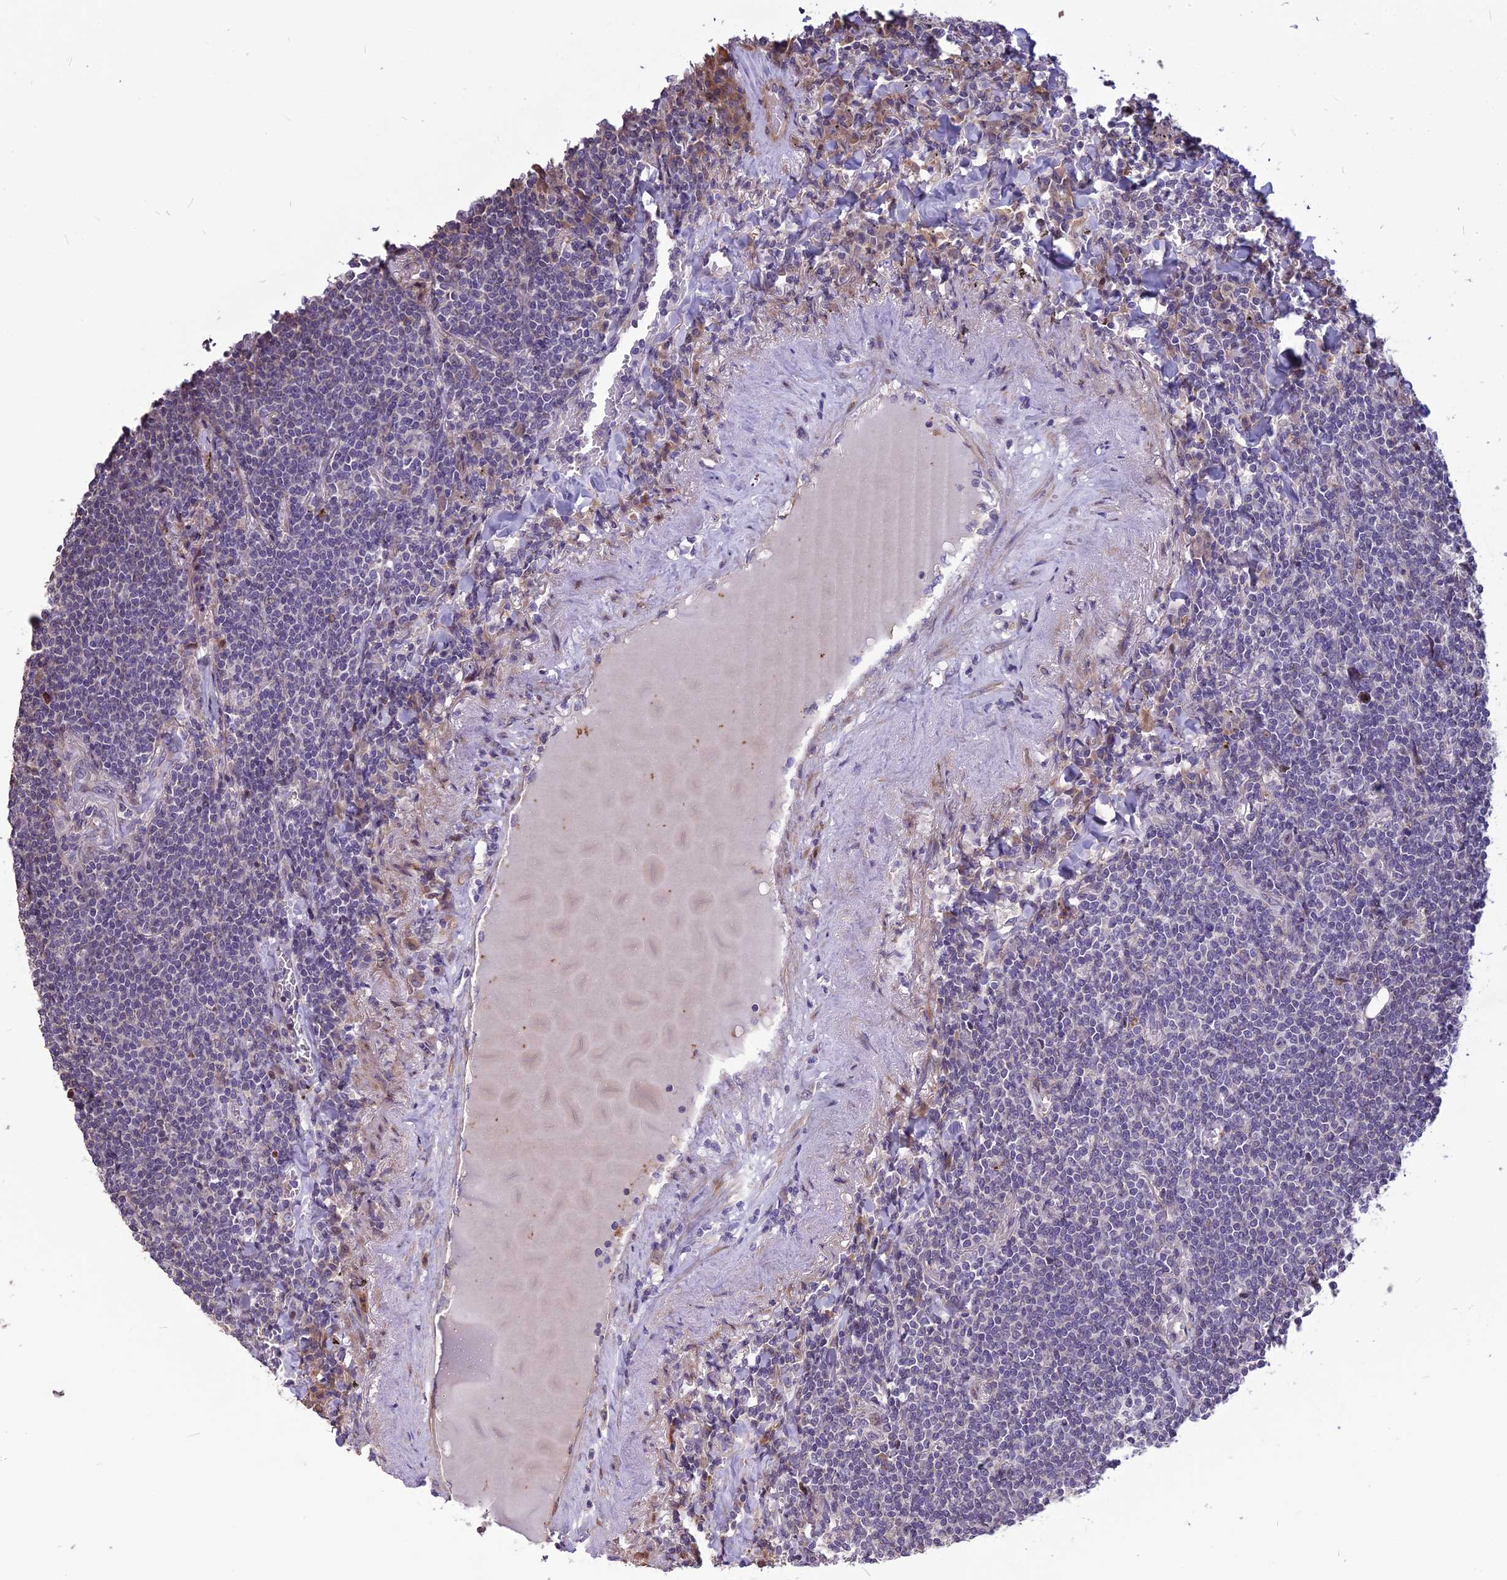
{"staining": {"intensity": "negative", "quantity": "none", "location": "none"}, "tissue": "lymphoma", "cell_type": "Tumor cells", "image_type": "cancer", "snomed": [{"axis": "morphology", "description": "Malignant lymphoma, non-Hodgkin's type, Low grade"}, {"axis": "topography", "description": "Lung"}], "caption": "Tumor cells are negative for brown protein staining in lymphoma.", "gene": "SPG21", "patient": {"sex": "female", "age": 71}}